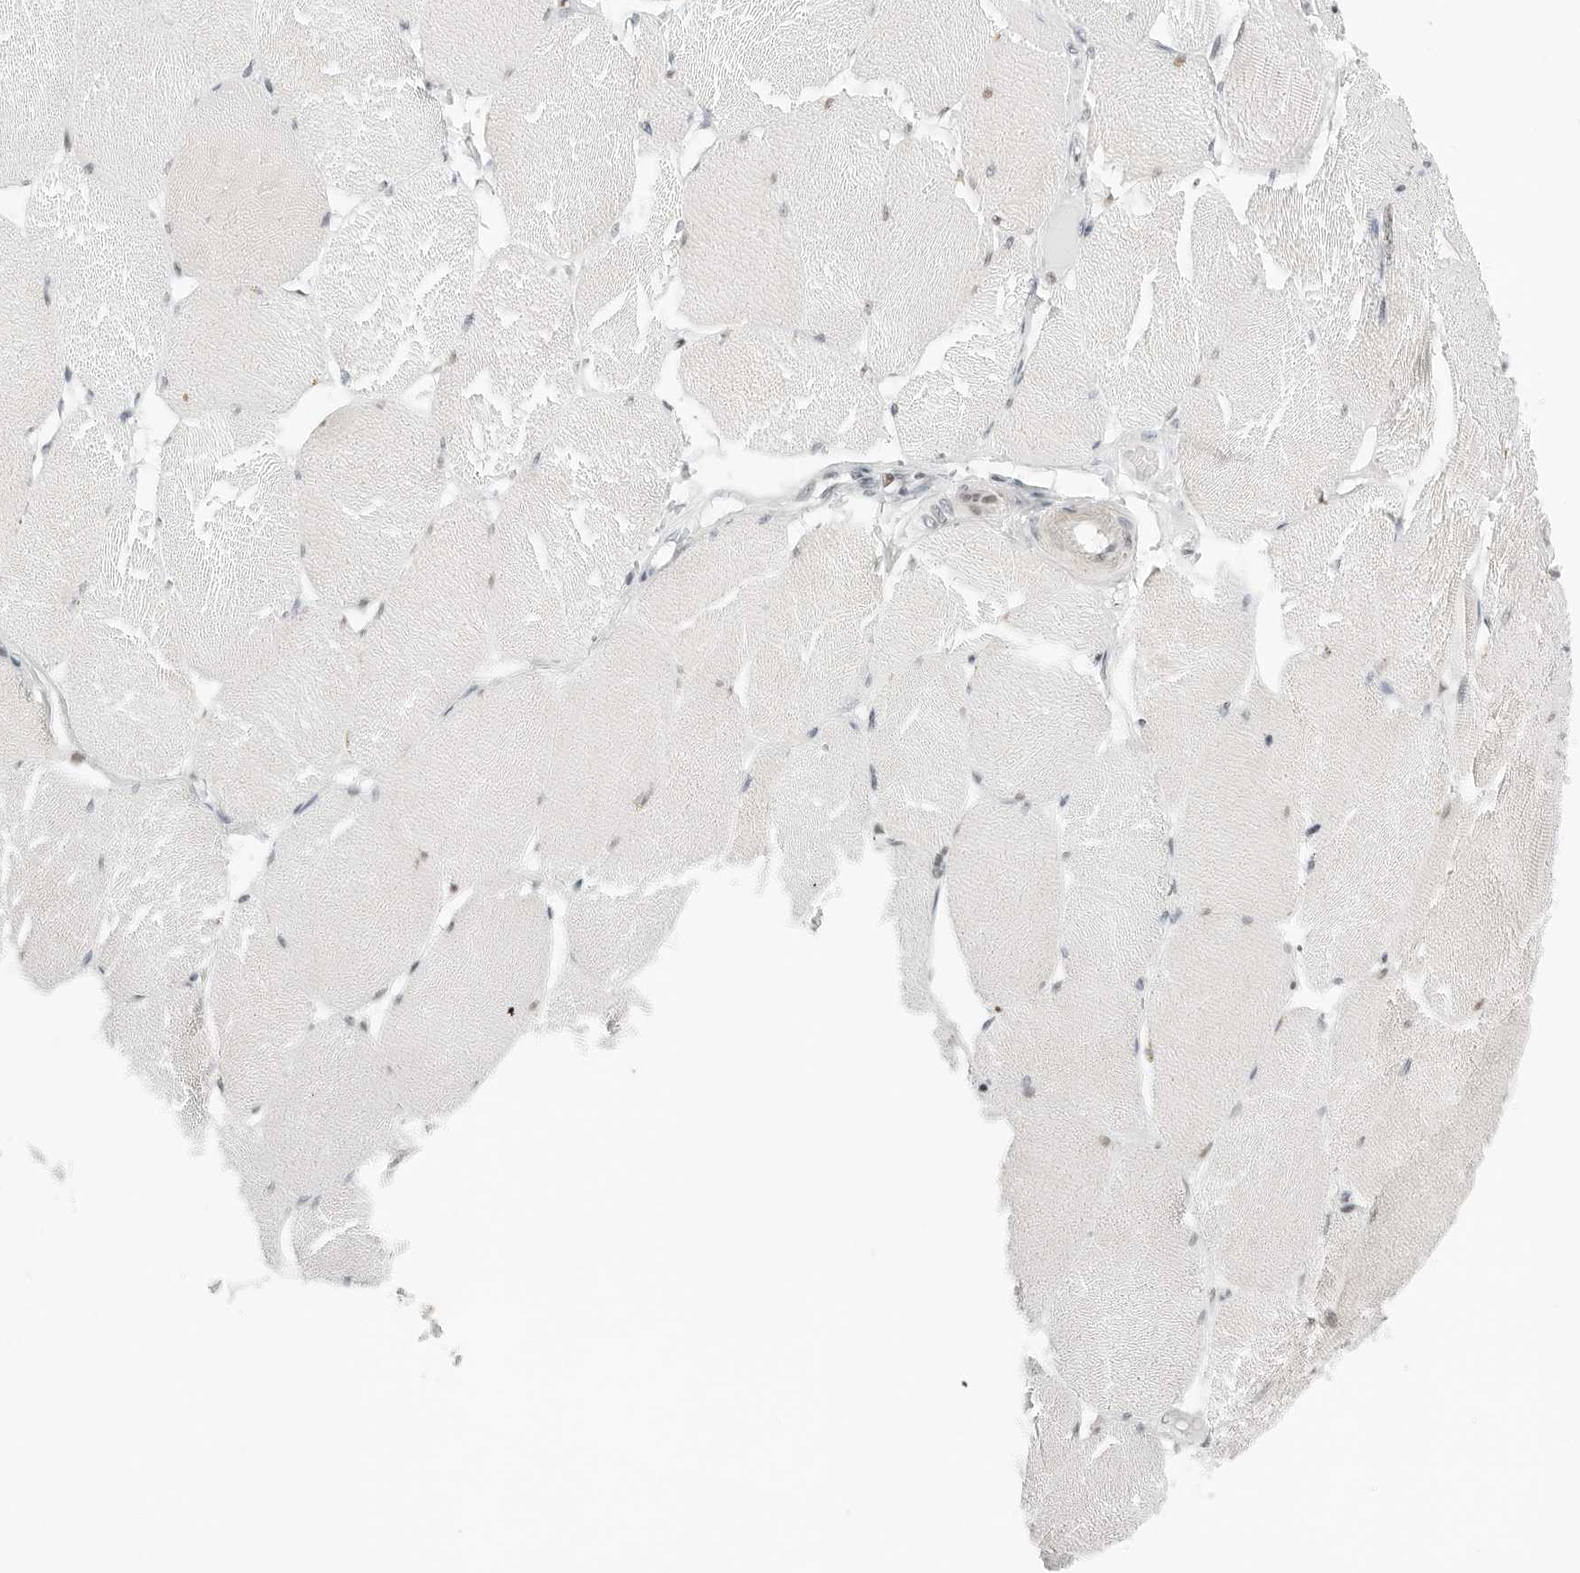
{"staining": {"intensity": "negative", "quantity": "none", "location": "none"}, "tissue": "skeletal muscle", "cell_type": "Myocytes", "image_type": "normal", "snomed": [{"axis": "morphology", "description": "Normal tissue, NOS"}, {"axis": "topography", "description": "Skin"}, {"axis": "topography", "description": "Skeletal muscle"}], "caption": "DAB (3,3'-diaminobenzidine) immunohistochemical staining of unremarkable human skeletal muscle displays no significant expression in myocytes. Nuclei are stained in blue.", "gene": "NTMT2", "patient": {"sex": "male", "age": 83}}